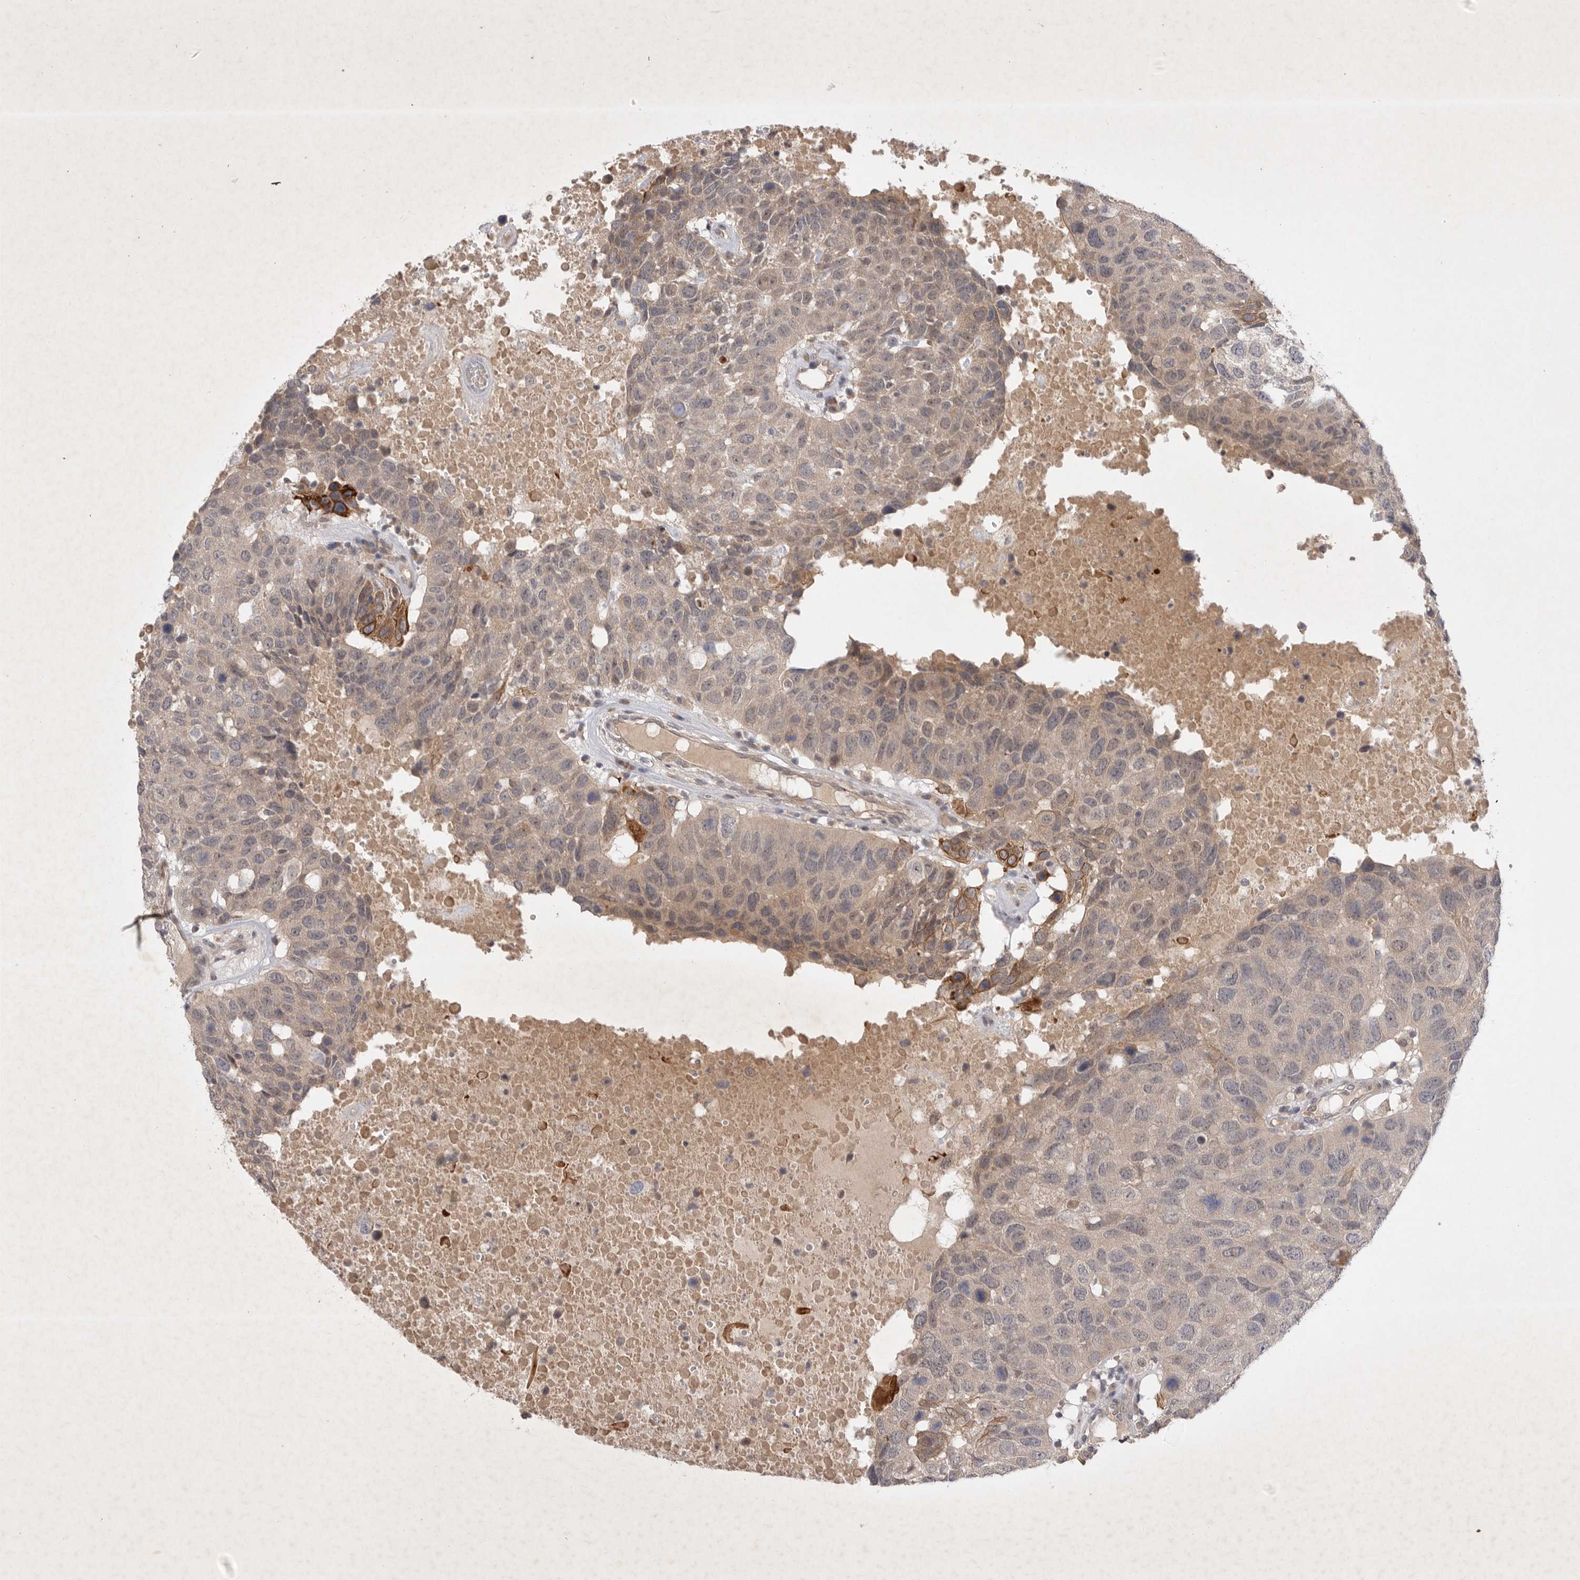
{"staining": {"intensity": "moderate", "quantity": "<25%", "location": "cytoplasmic/membranous"}, "tissue": "head and neck cancer", "cell_type": "Tumor cells", "image_type": "cancer", "snomed": [{"axis": "morphology", "description": "Squamous cell carcinoma, NOS"}, {"axis": "topography", "description": "Head-Neck"}], "caption": "Protein expression analysis of human head and neck cancer (squamous cell carcinoma) reveals moderate cytoplasmic/membranous positivity in approximately <25% of tumor cells. The staining is performed using DAB (3,3'-diaminobenzidine) brown chromogen to label protein expression. The nuclei are counter-stained blue using hematoxylin.", "gene": "PTPDC1", "patient": {"sex": "male", "age": 66}}